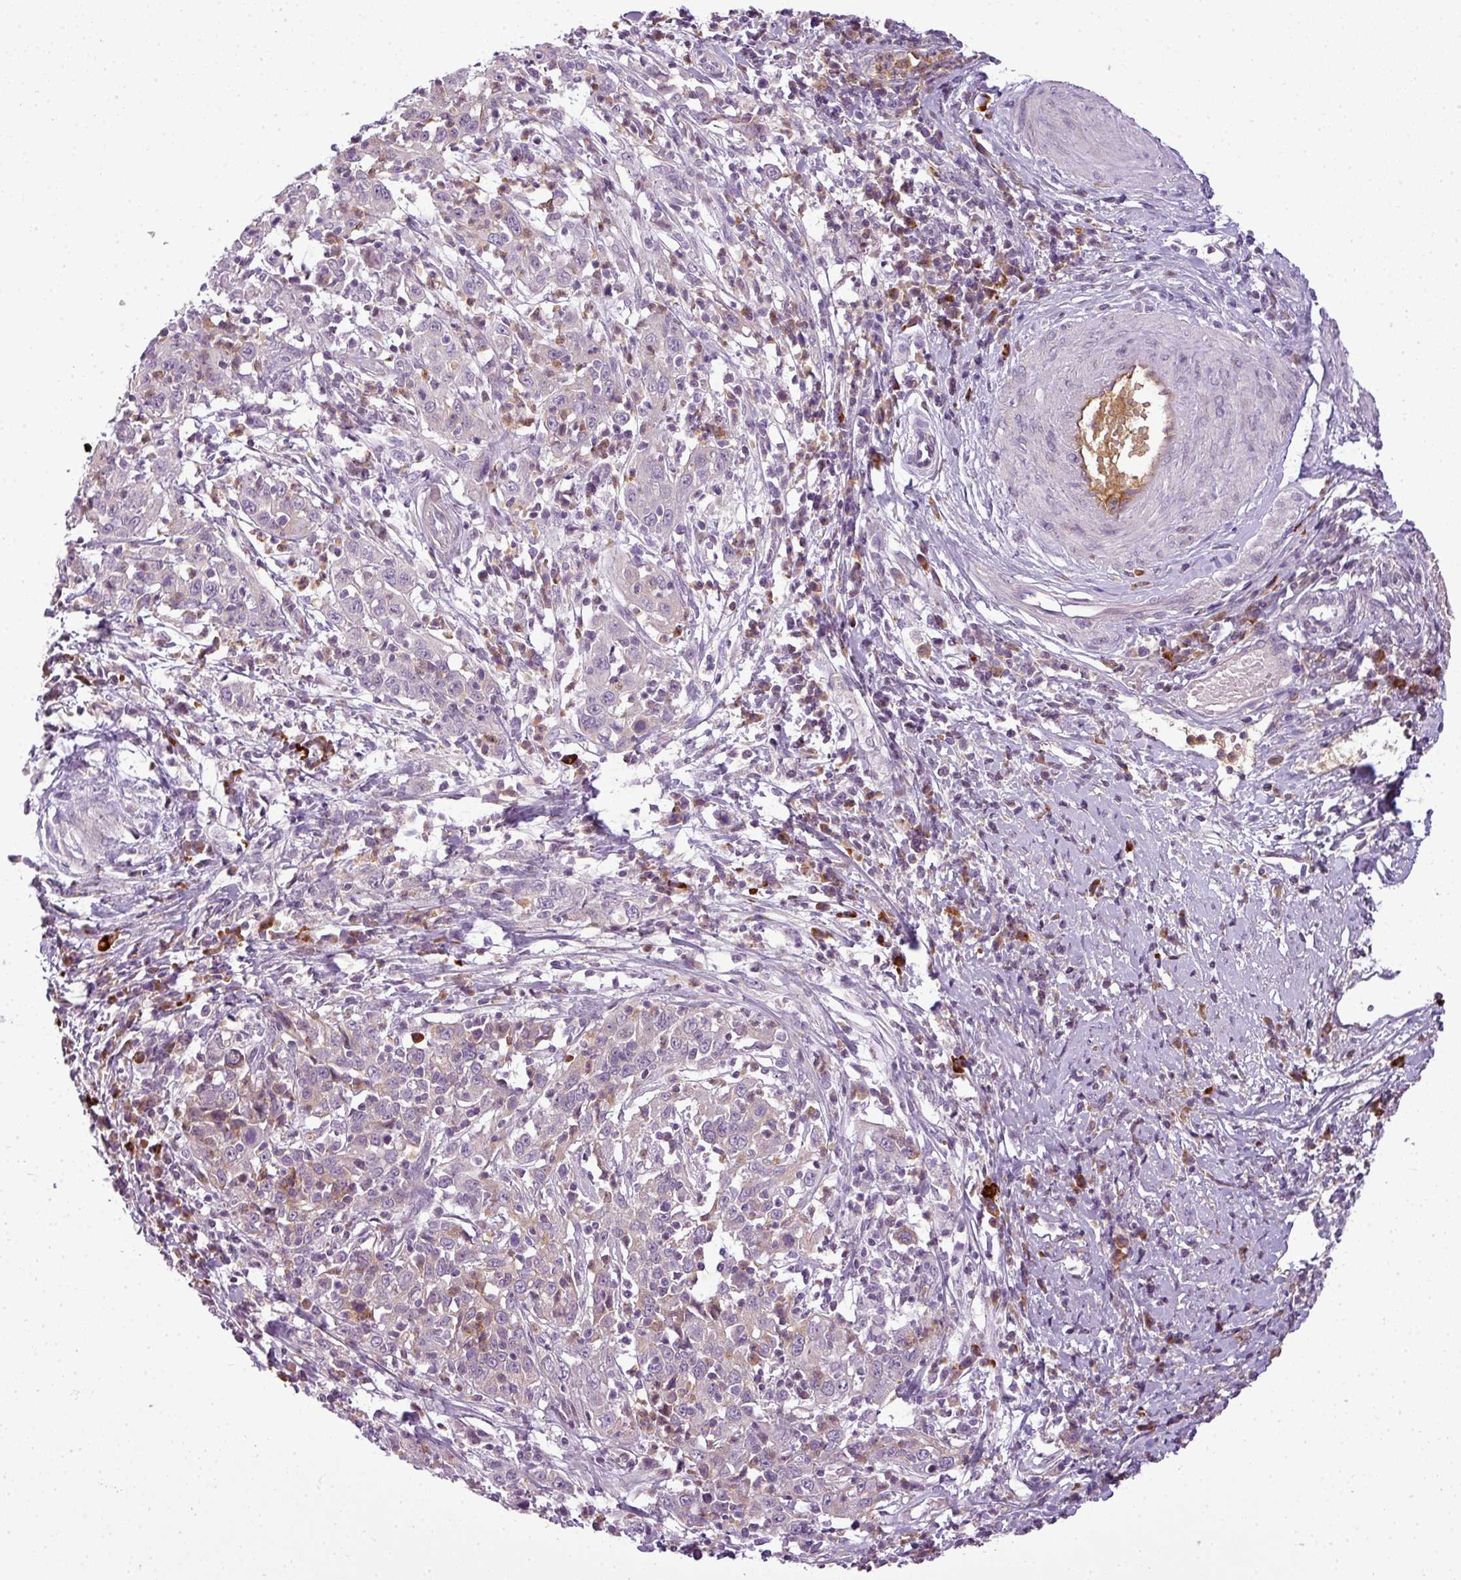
{"staining": {"intensity": "weak", "quantity": "<25%", "location": "cytoplasmic/membranous"}, "tissue": "cervical cancer", "cell_type": "Tumor cells", "image_type": "cancer", "snomed": [{"axis": "morphology", "description": "Squamous cell carcinoma, NOS"}, {"axis": "topography", "description": "Cervix"}], "caption": "Immunohistochemical staining of human cervical squamous cell carcinoma displays no significant expression in tumor cells. Nuclei are stained in blue.", "gene": "C4B", "patient": {"sex": "female", "age": 46}}